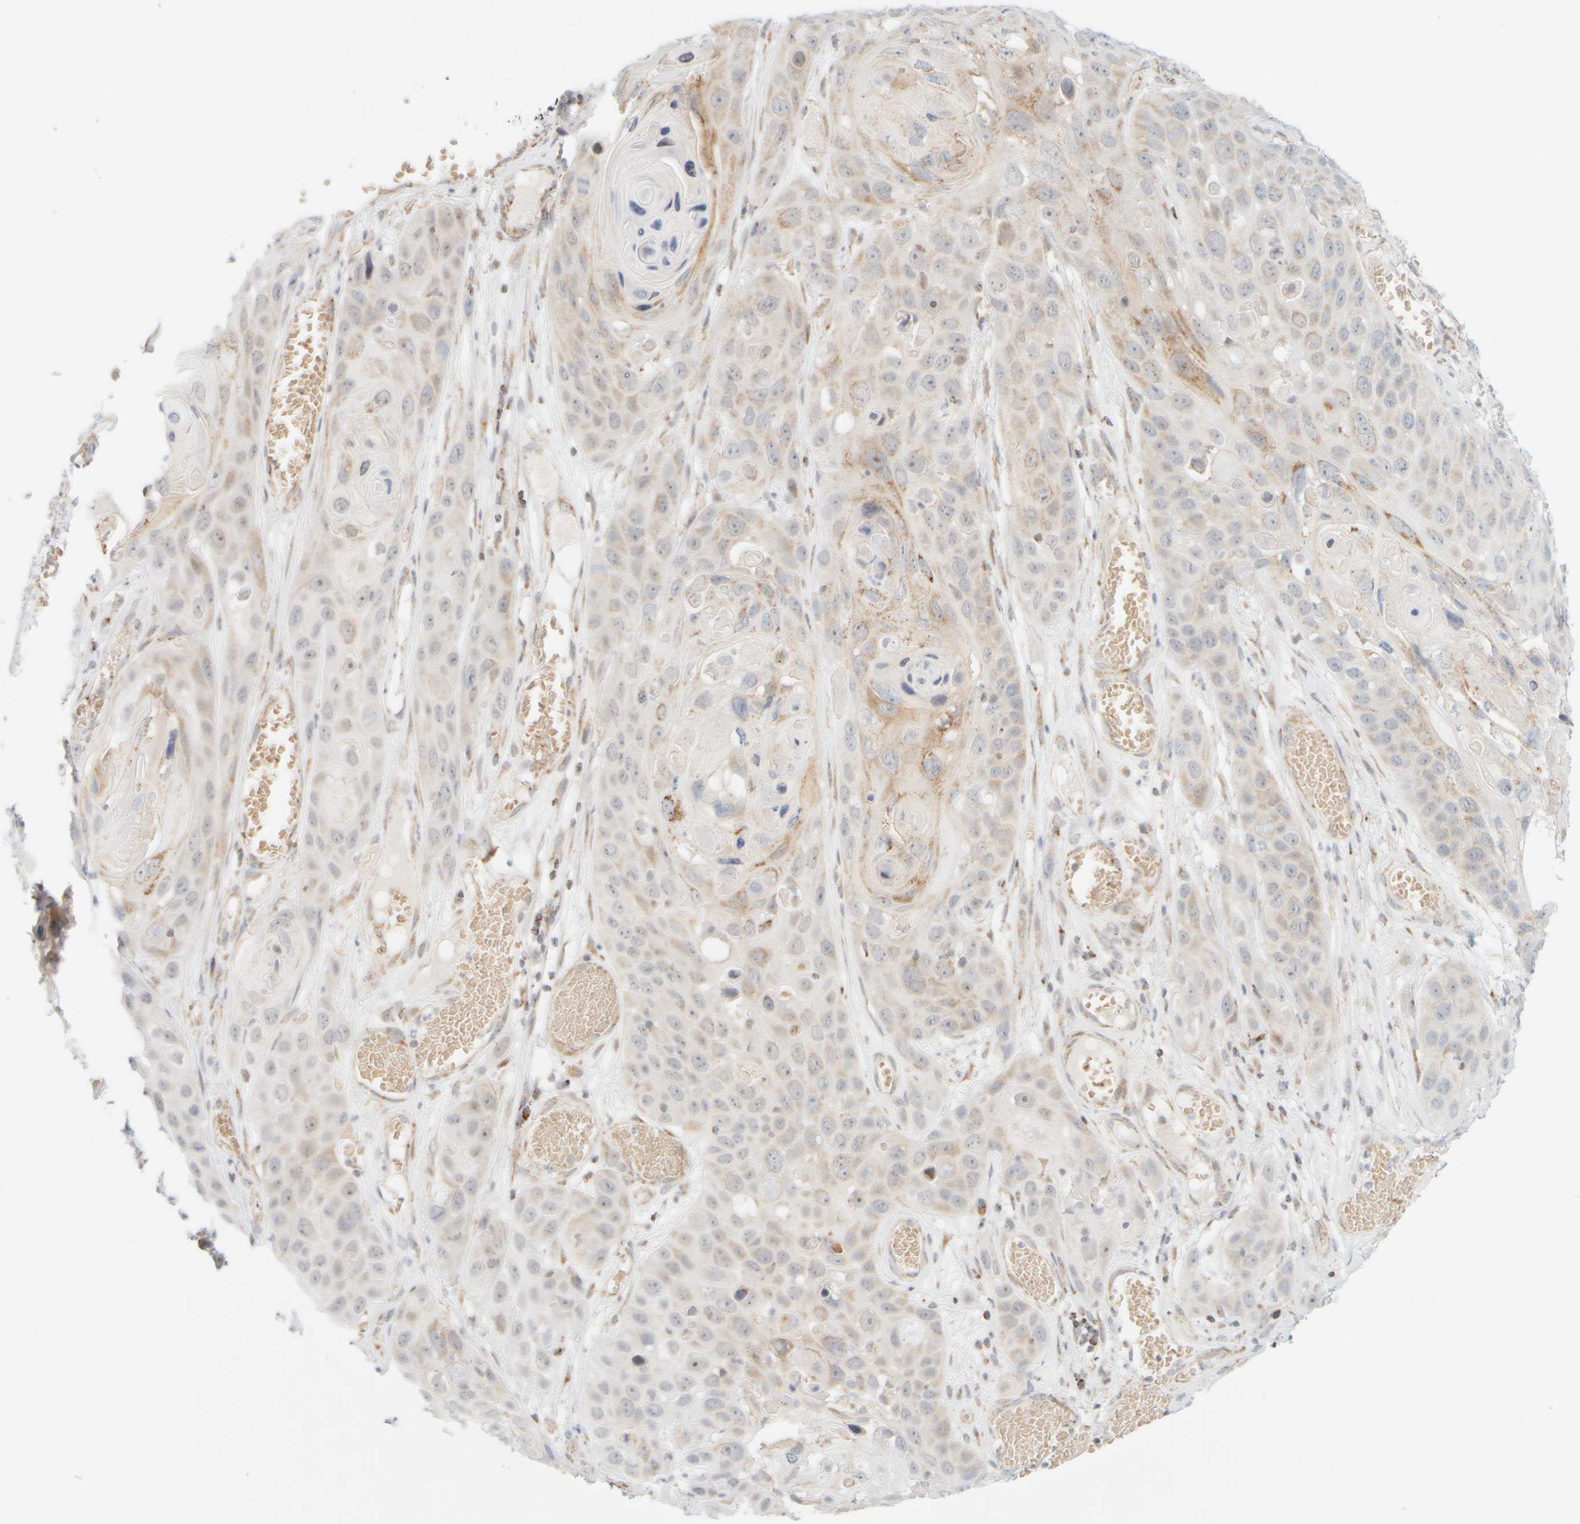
{"staining": {"intensity": "weak", "quantity": "<25%", "location": "cytoplasmic/membranous"}, "tissue": "skin cancer", "cell_type": "Tumor cells", "image_type": "cancer", "snomed": [{"axis": "morphology", "description": "Squamous cell carcinoma, NOS"}, {"axis": "topography", "description": "Skin"}], "caption": "The micrograph demonstrates no staining of tumor cells in squamous cell carcinoma (skin).", "gene": "PPM1K", "patient": {"sex": "male", "age": 55}}